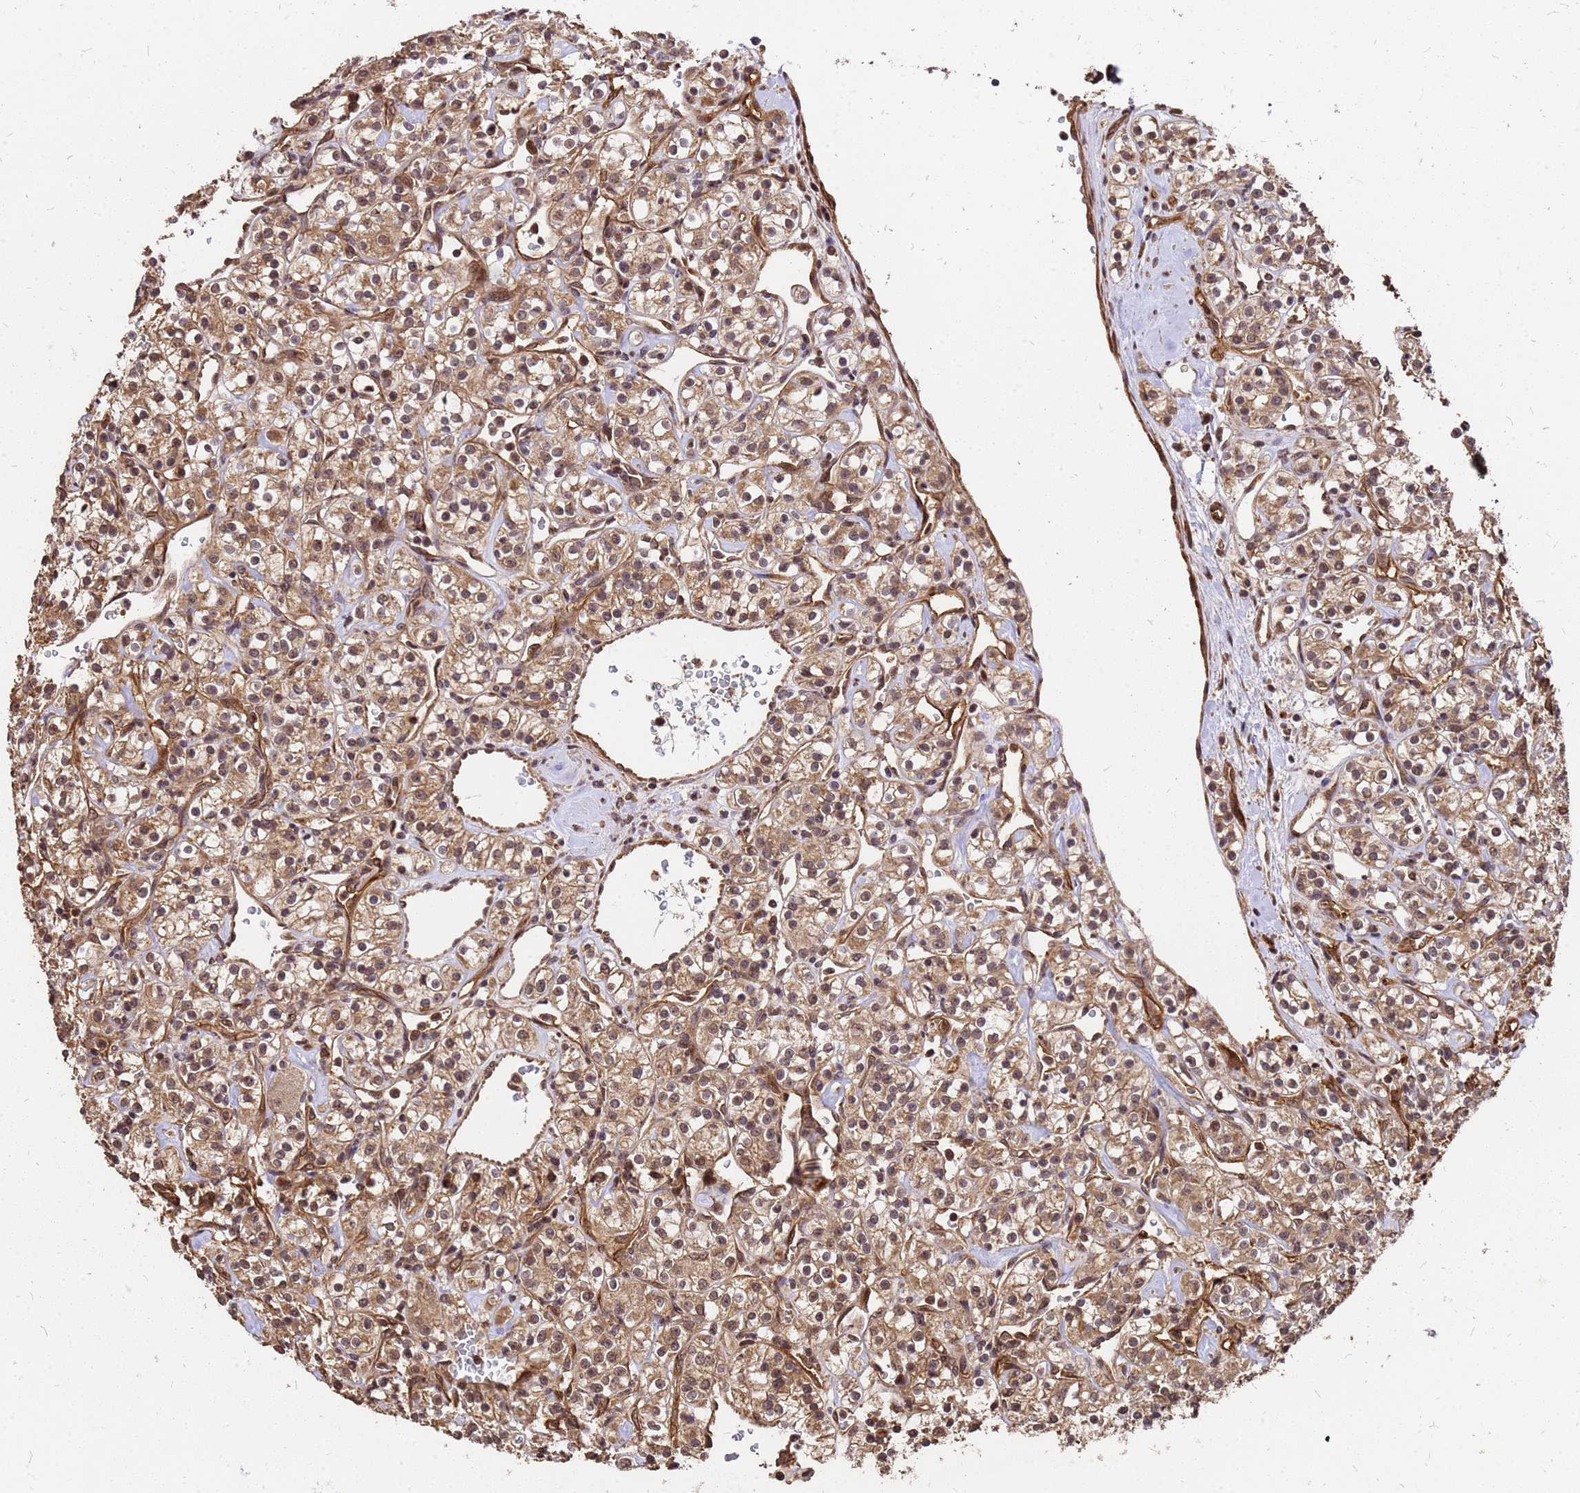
{"staining": {"intensity": "moderate", "quantity": ">75%", "location": "cytoplasmic/membranous,nuclear"}, "tissue": "renal cancer", "cell_type": "Tumor cells", "image_type": "cancer", "snomed": [{"axis": "morphology", "description": "Adenocarcinoma, NOS"}, {"axis": "topography", "description": "Kidney"}], "caption": "A high-resolution micrograph shows immunohistochemistry (IHC) staining of renal cancer, which demonstrates moderate cytoplasmic/membranous and nuclear positivity in about >75% of tumor cells. (Brightfield microscopy of DAB IHC at high magnification).", "gene": "GPATCH8", "patient": {"sex": "male", "age": 77}}